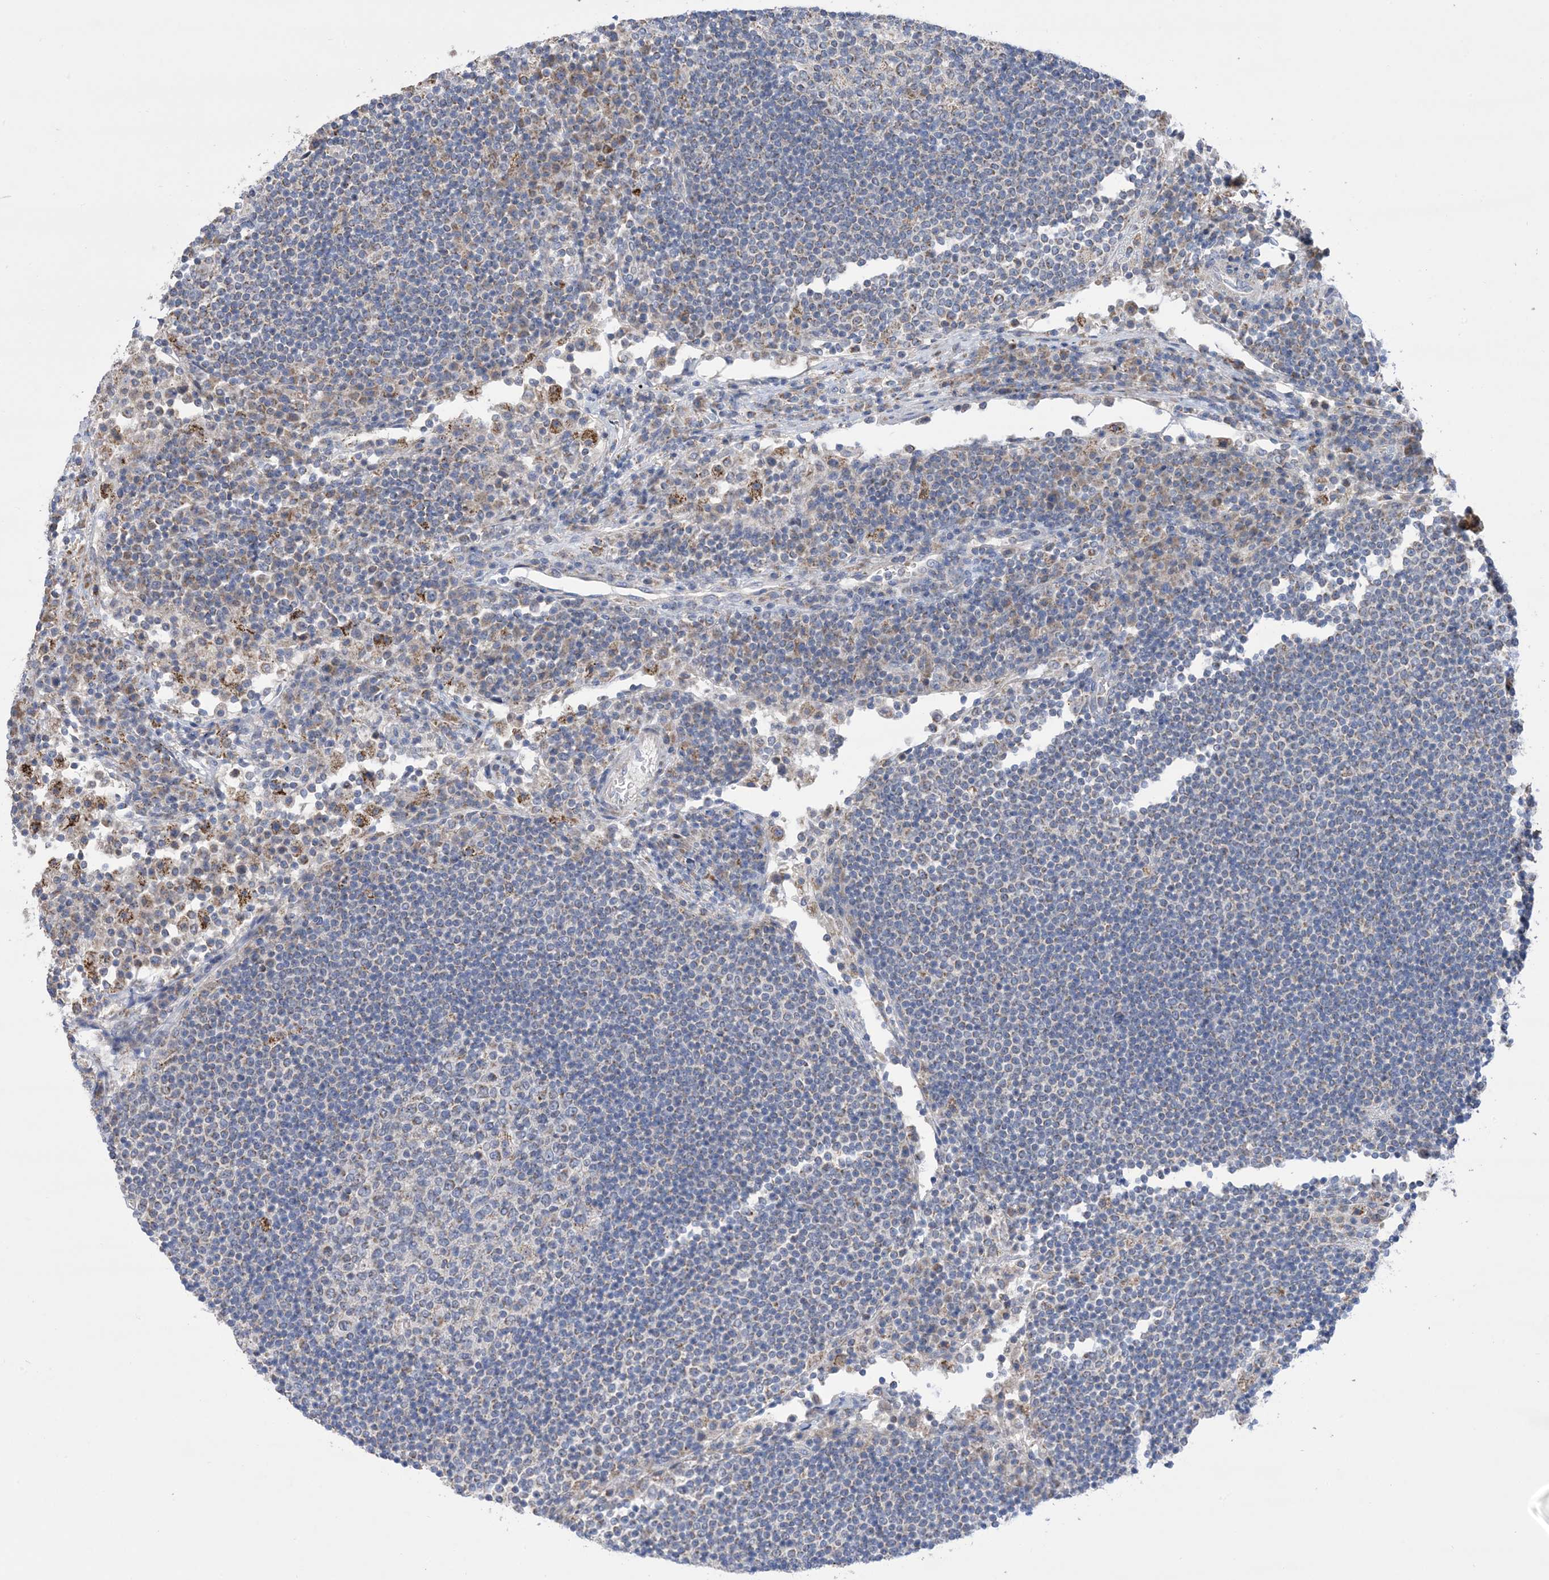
{"staining": {"intensity": "weak", "quantity": "<25%", "location": "cytoplasmic/membranous"}, "tissue": "lymph node", "cell_type": "Germinal center cells", "image_type": "normal", "snomed": [{"axis": "morphology", "description": "Normal tissue, NOS"}, {"axis": "topography", "description": "Lymph node"}], "caption": "A high-resolution micrograph shows immunohistochemistry staining of benign lymph node, which displays no significant expression in germinal center cells.", "gene": "CLEC16A", "patient": {"sex": "female", "age": 53}}